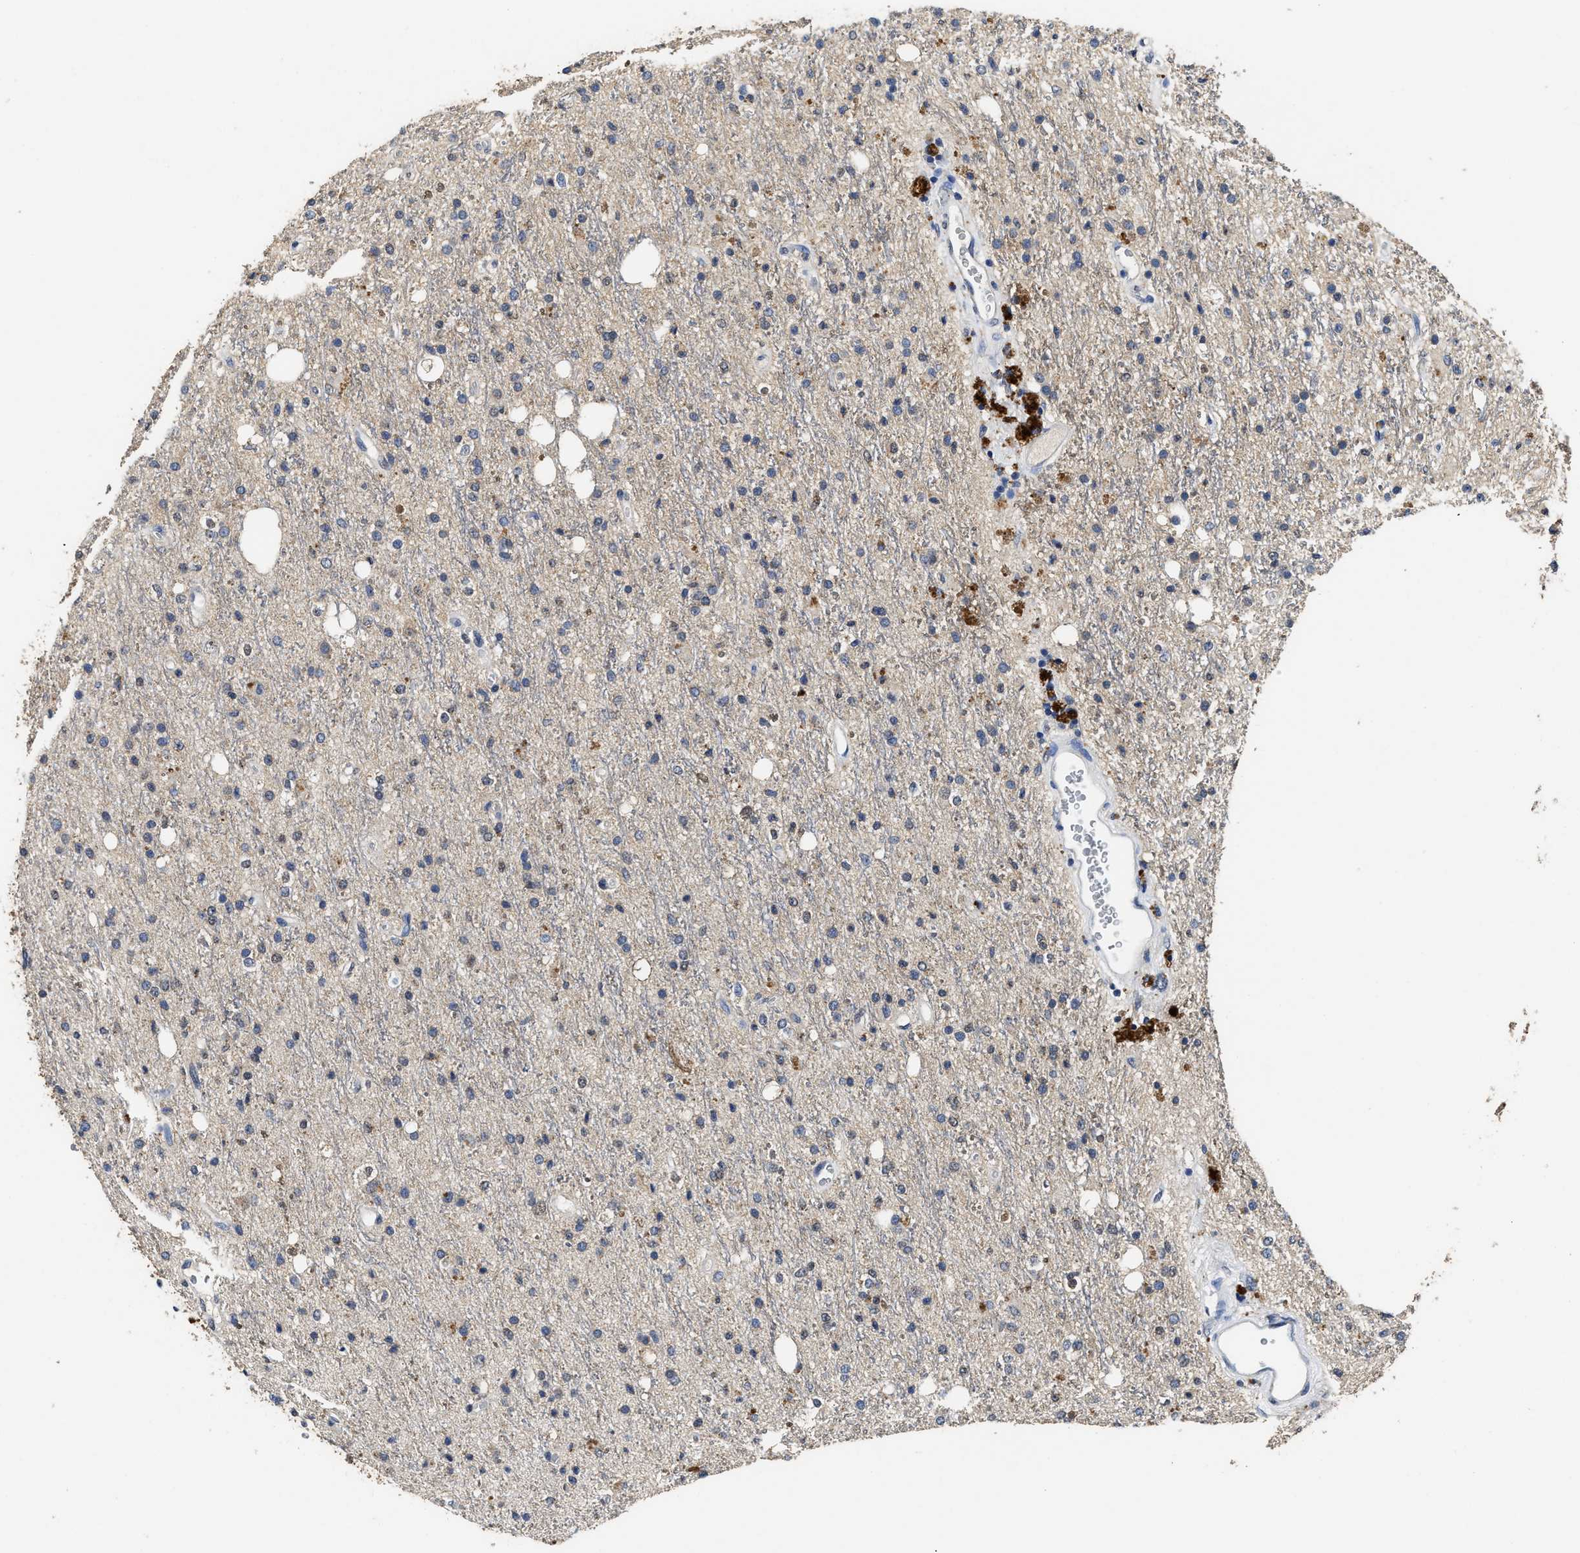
{"staining": {"intensity": "weak", "quantity": "<25%", "location": "cytoplasmic/membranous"}, "tissue": "glioma", "cell_type": "Tumor cells", "image_type": "cancer", "snomed": [{"axis": "morphology", "description": "Glioma, malignant, High grade"}, {"axis": "topography", "description": "Brain"}], "caption": "IHC photomicrograph of neoplastic tissue: high-grade glioma (malignant) stained with DAB demonstrates no significant protein expression in tumor cells.", "gene": "CTNNA1", "patient": {"sex": "male", "age": 47}}